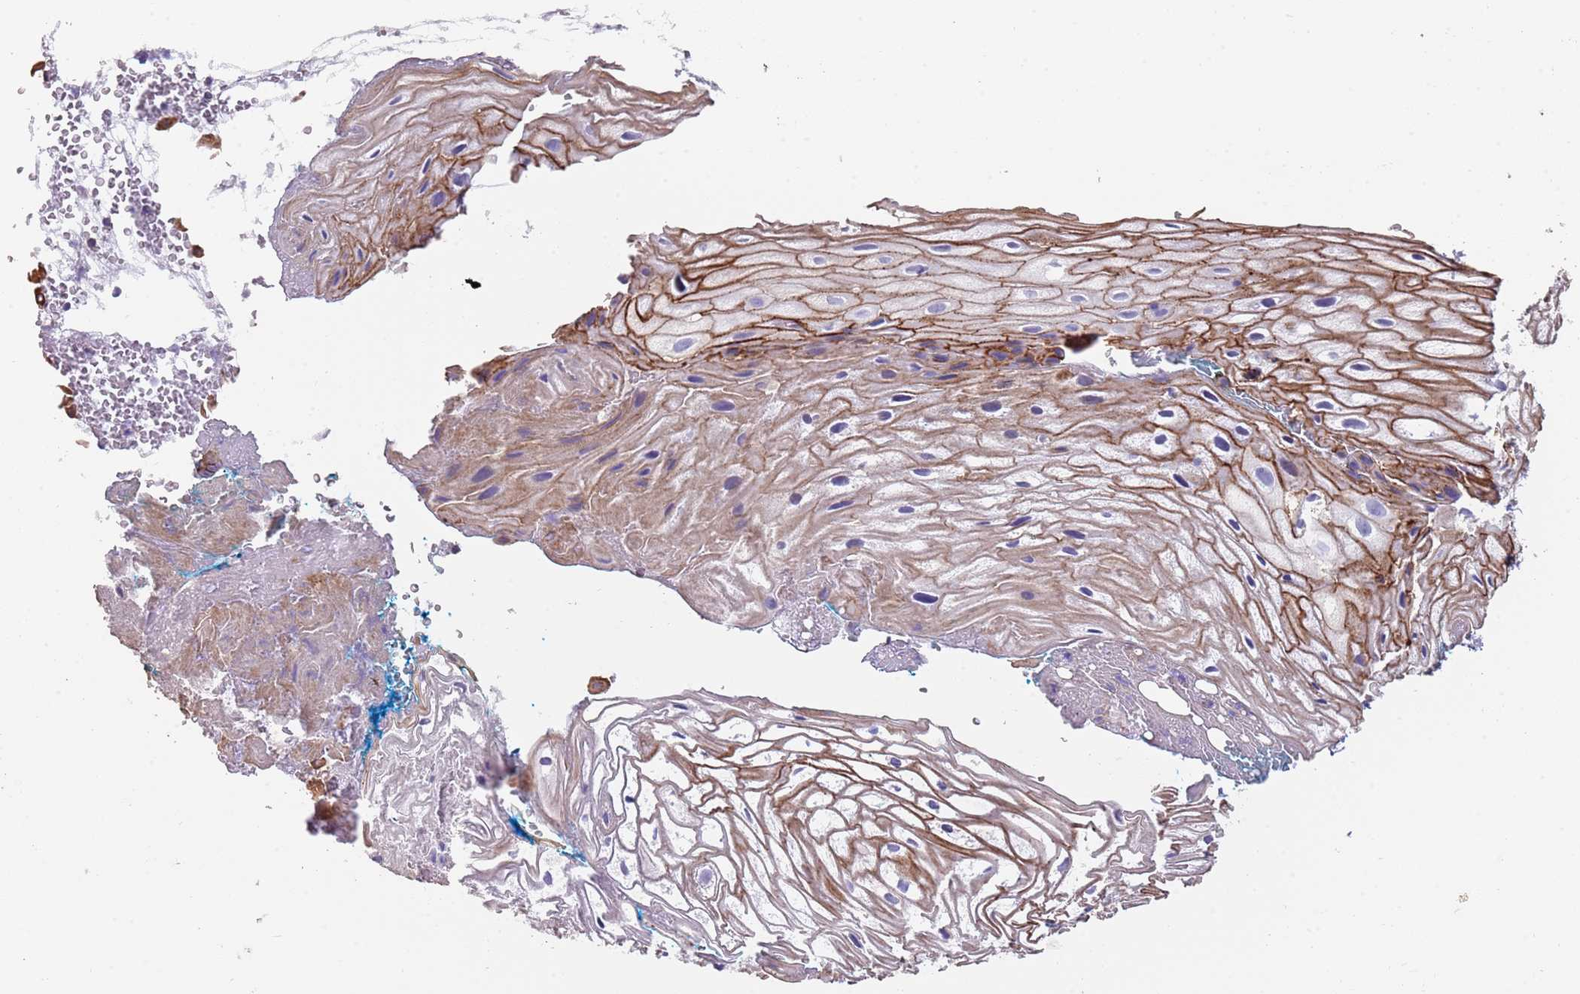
{"staining": {"intensity": "moderate", "quantity": "<25%", "location": "cytoplasmic/membranous"}, "tissue": "vagina", "cell_type": "Squamous epithelial cells", "image_type": "normal", "snomed": [{"axis": "morphology", "description": "Normal tissue, NOS"}, {"axis": "morphology", "description": "Adenocarcinoma, NOS"}, {"axis": "topography", "description": "Rectum"}, {"axis": "topography", "description": "Vagina"}], "caption": "A brown stain labels moderate cytoplasmic/membranous expression of a protein in squamous epithelial cells of normal vagina.", "gene": "ENSG00000271254", "patient": {"sex": "female", "age": 71}}